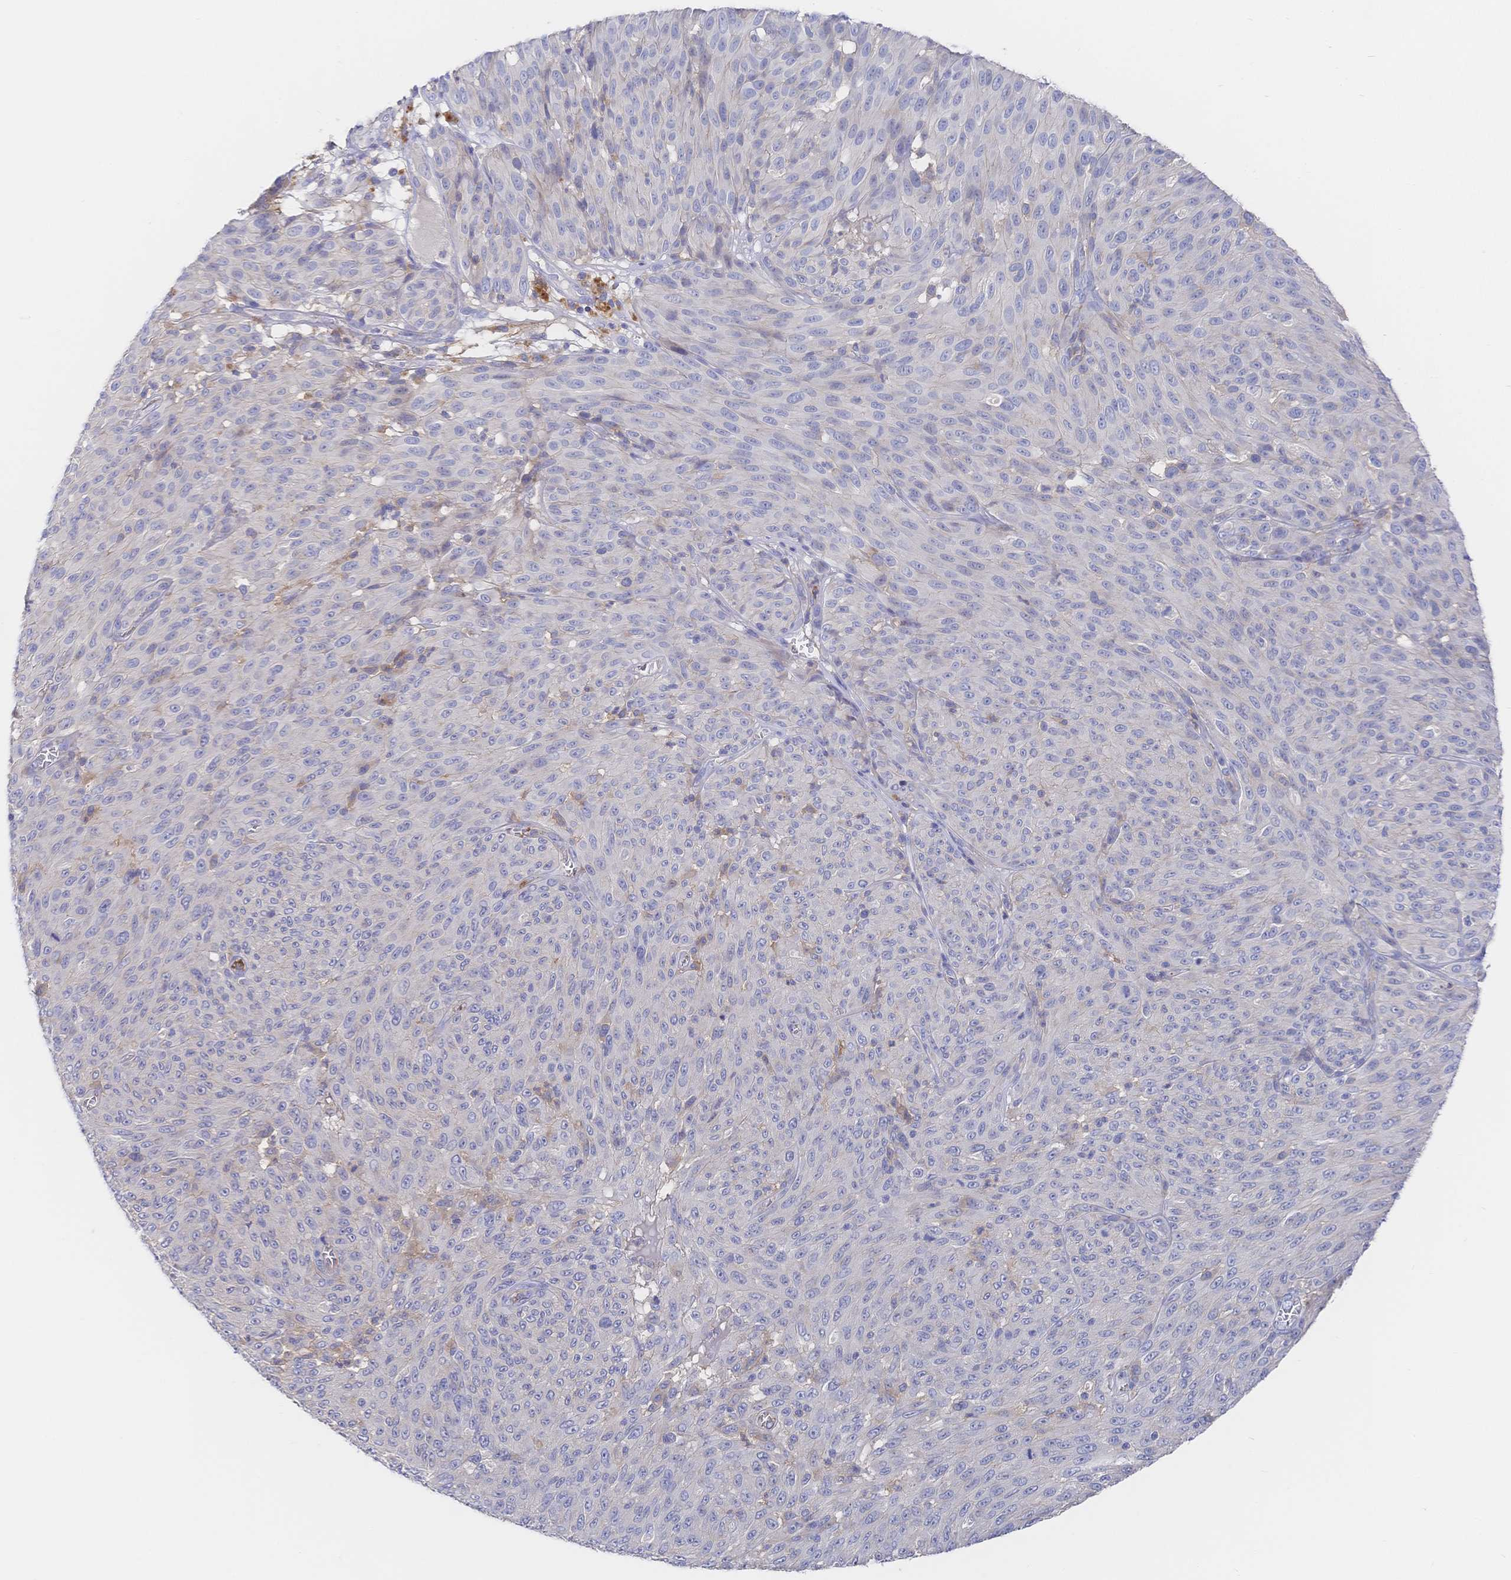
{"staining": {"intensity": "negative", "quantity": "none", "location": "none"}, "tissue": "melanoma", "cell_type": "Tumor cells", "image_type": "cancer", "snomed": [{"axis": "morphology", "description": "Malignant melanoma, NOS"}, {"axis": "topography", "description": "Skin"}], "caption": "This micrograph is of melanoma stained with immunohistochemistry to label a protein in brown with the nuclei are counter-stained blue. There is no expression in tumor cells.", "gene": "F11R", "patient": {"sex": "male", "age": 85}}